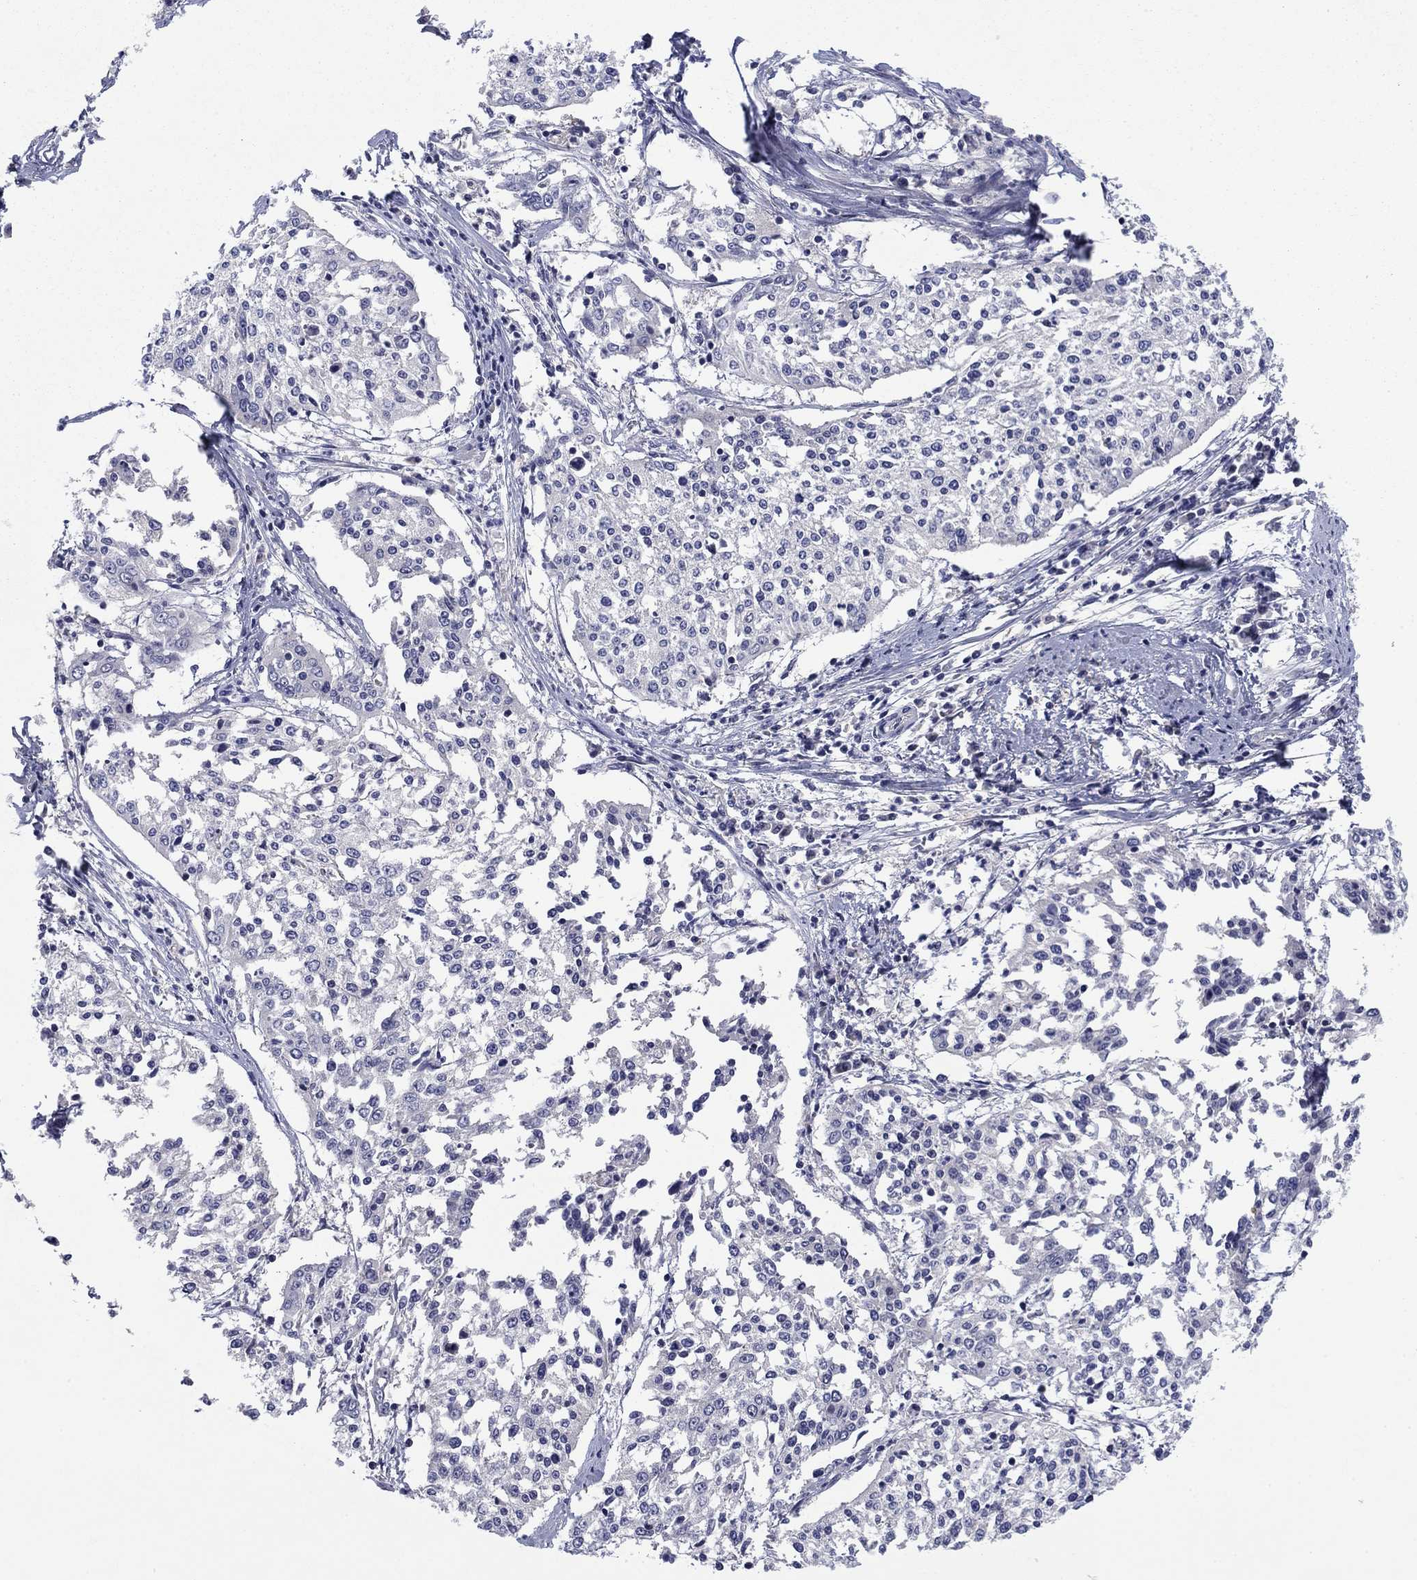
{"staining": {"intensity": "negative", "quantity": "none", "location": "none"}, "tissue": "cervical cancer", "cell_type": "Tumor cells", "image_type": "cancer", "snomed": [{"axis": "morphology", "description": "Squamous cell carcinoma, NOS"}, {"axis": "topography", "description": "Cervix"}], "caption": "There is no significant staining in tumor cells of cervical cancer.", "gene": "GRHPR", "patient": {"sex": "female", "age": 41}}